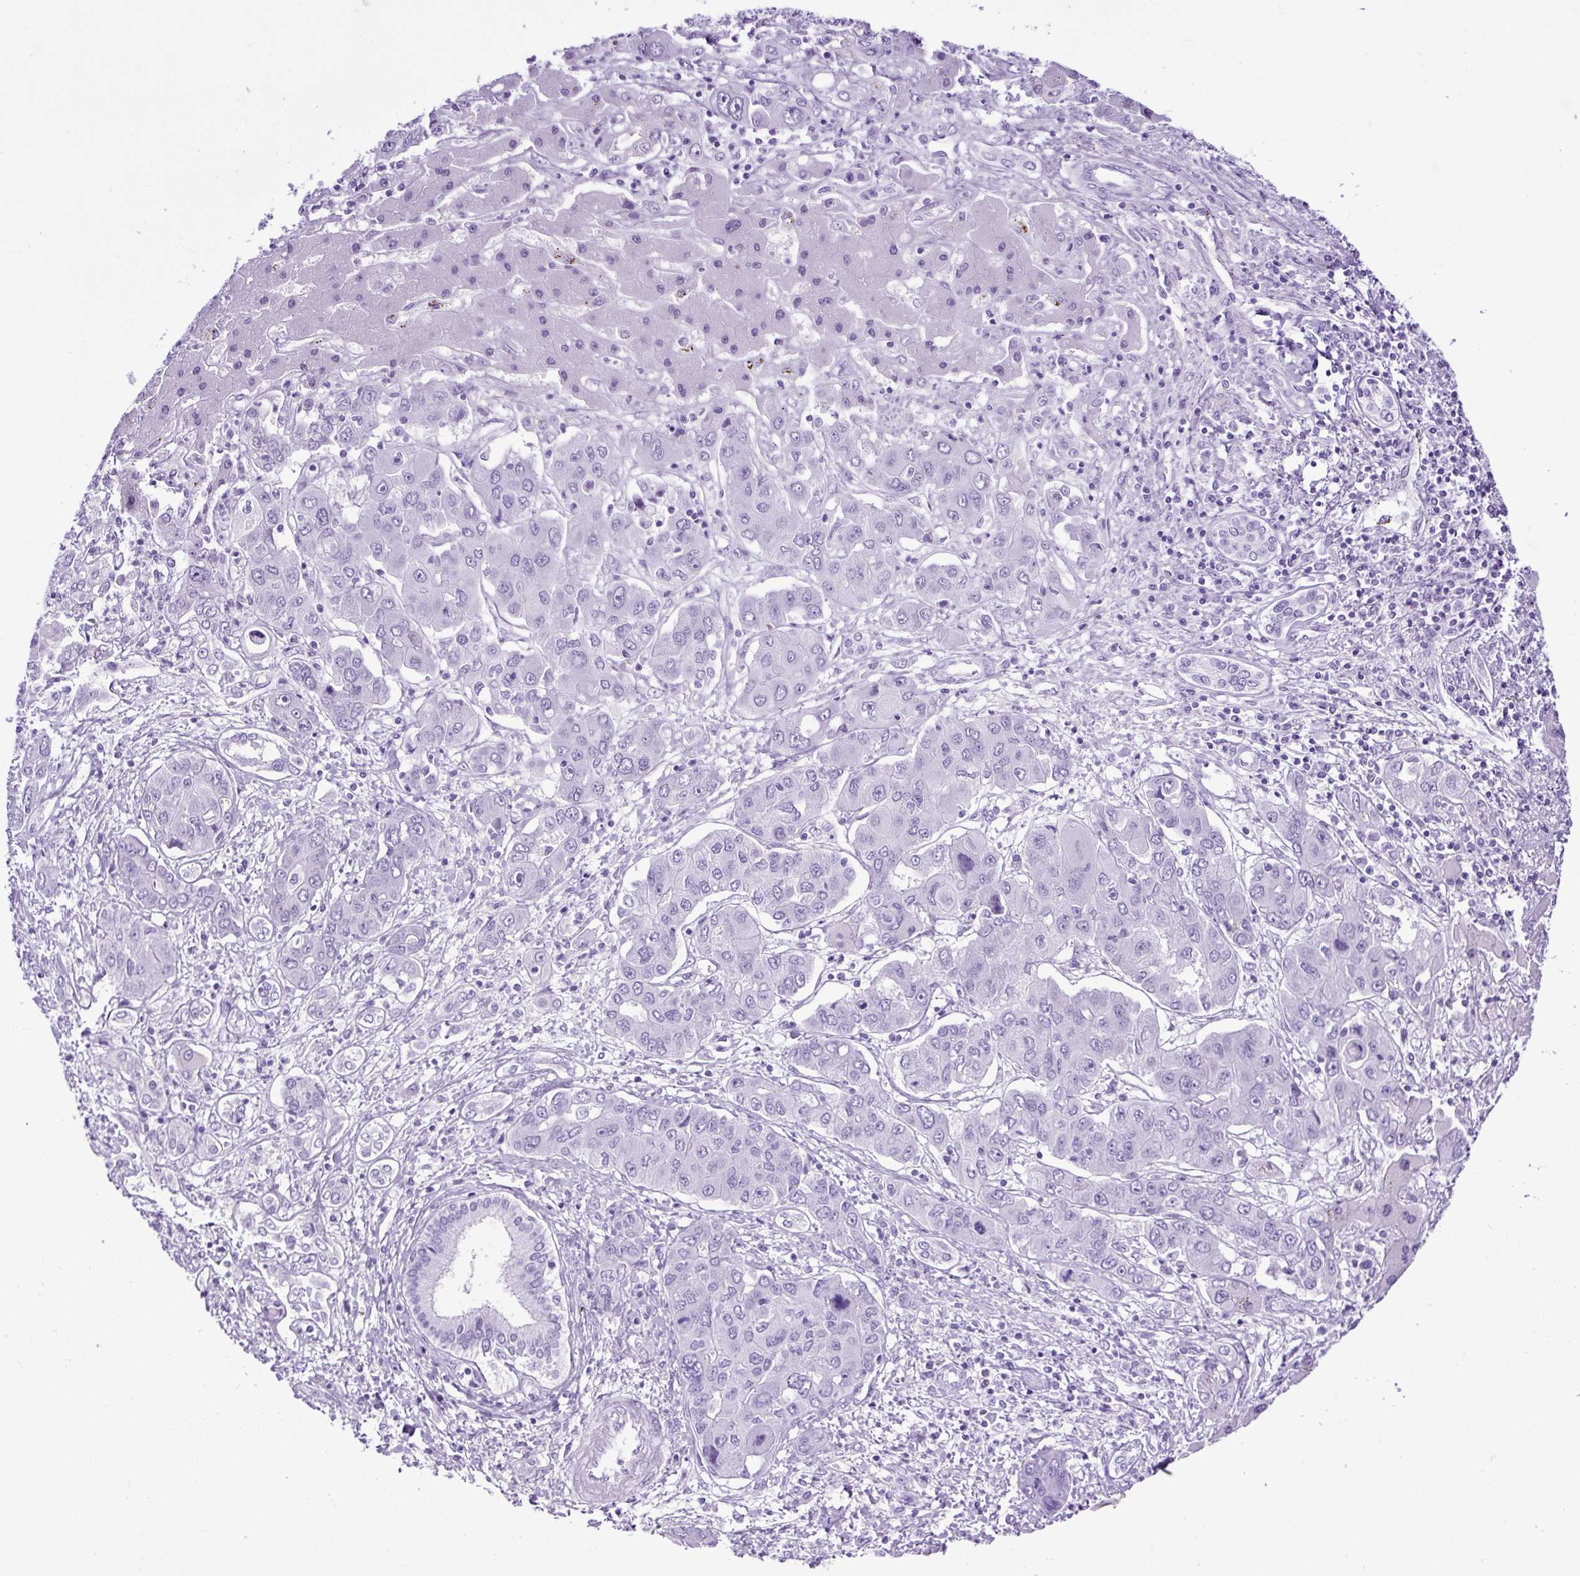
{"staining": {"intensity": "negative", "quantity": "none", "location": "none"}, "tissue": "liver cancer", "cell_type": "Tumor cells", "image_type": "cancer", "snomed": [{"axis": "morphology", "description": "Cholangiocarcinoma"}, {"axis": "topography", "description": "Liver"}], "caption": "A high-resolution photomicrograph shows immunohistochemistry (IHC) staining of liver cancer, which exhibits no significant staining in tumor cells.", "gene": "CEL", "patient": {"sex": "male", "age": 67}}